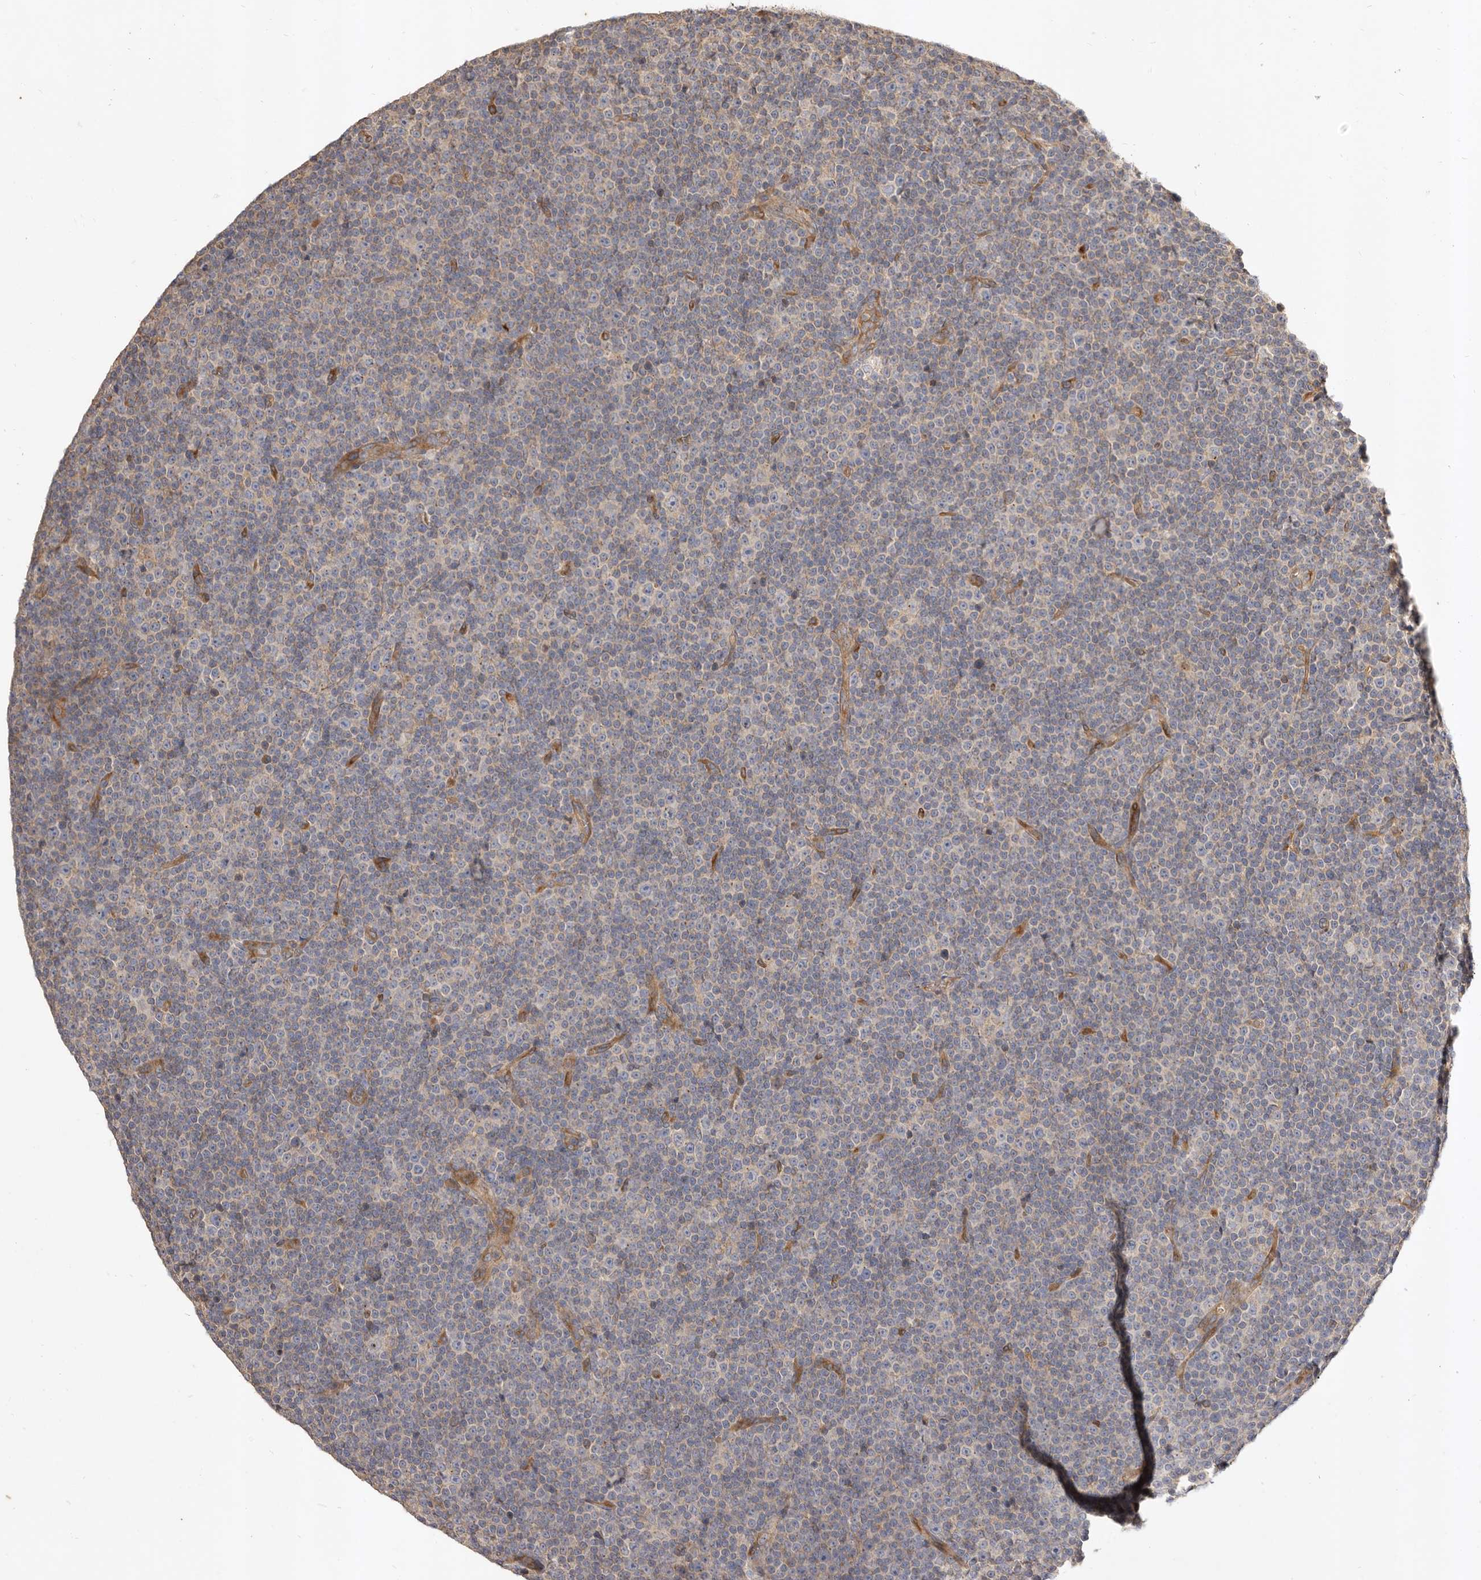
{"staining": {"intensity": "negative", "quantity": "none", "location": "none"}, "tissue": "lymphoma", "cell_type": "Tumor cells", "image_type": "cancer", "snomed": [{"axis": "morphology", "description": "Malignant lymphoma, non-Hodgkin's type, Low grade"}, {"axis": "topography", "description": "Lymph node"}], "caption": "Immunohistochemical staining of malignant lymphoma, non-Hodgkin's type (low-grade) shows no significant positivity in tumor cells.", "gene": "ADAMTS9", "patient": {"sex": "female", "age": 67}}